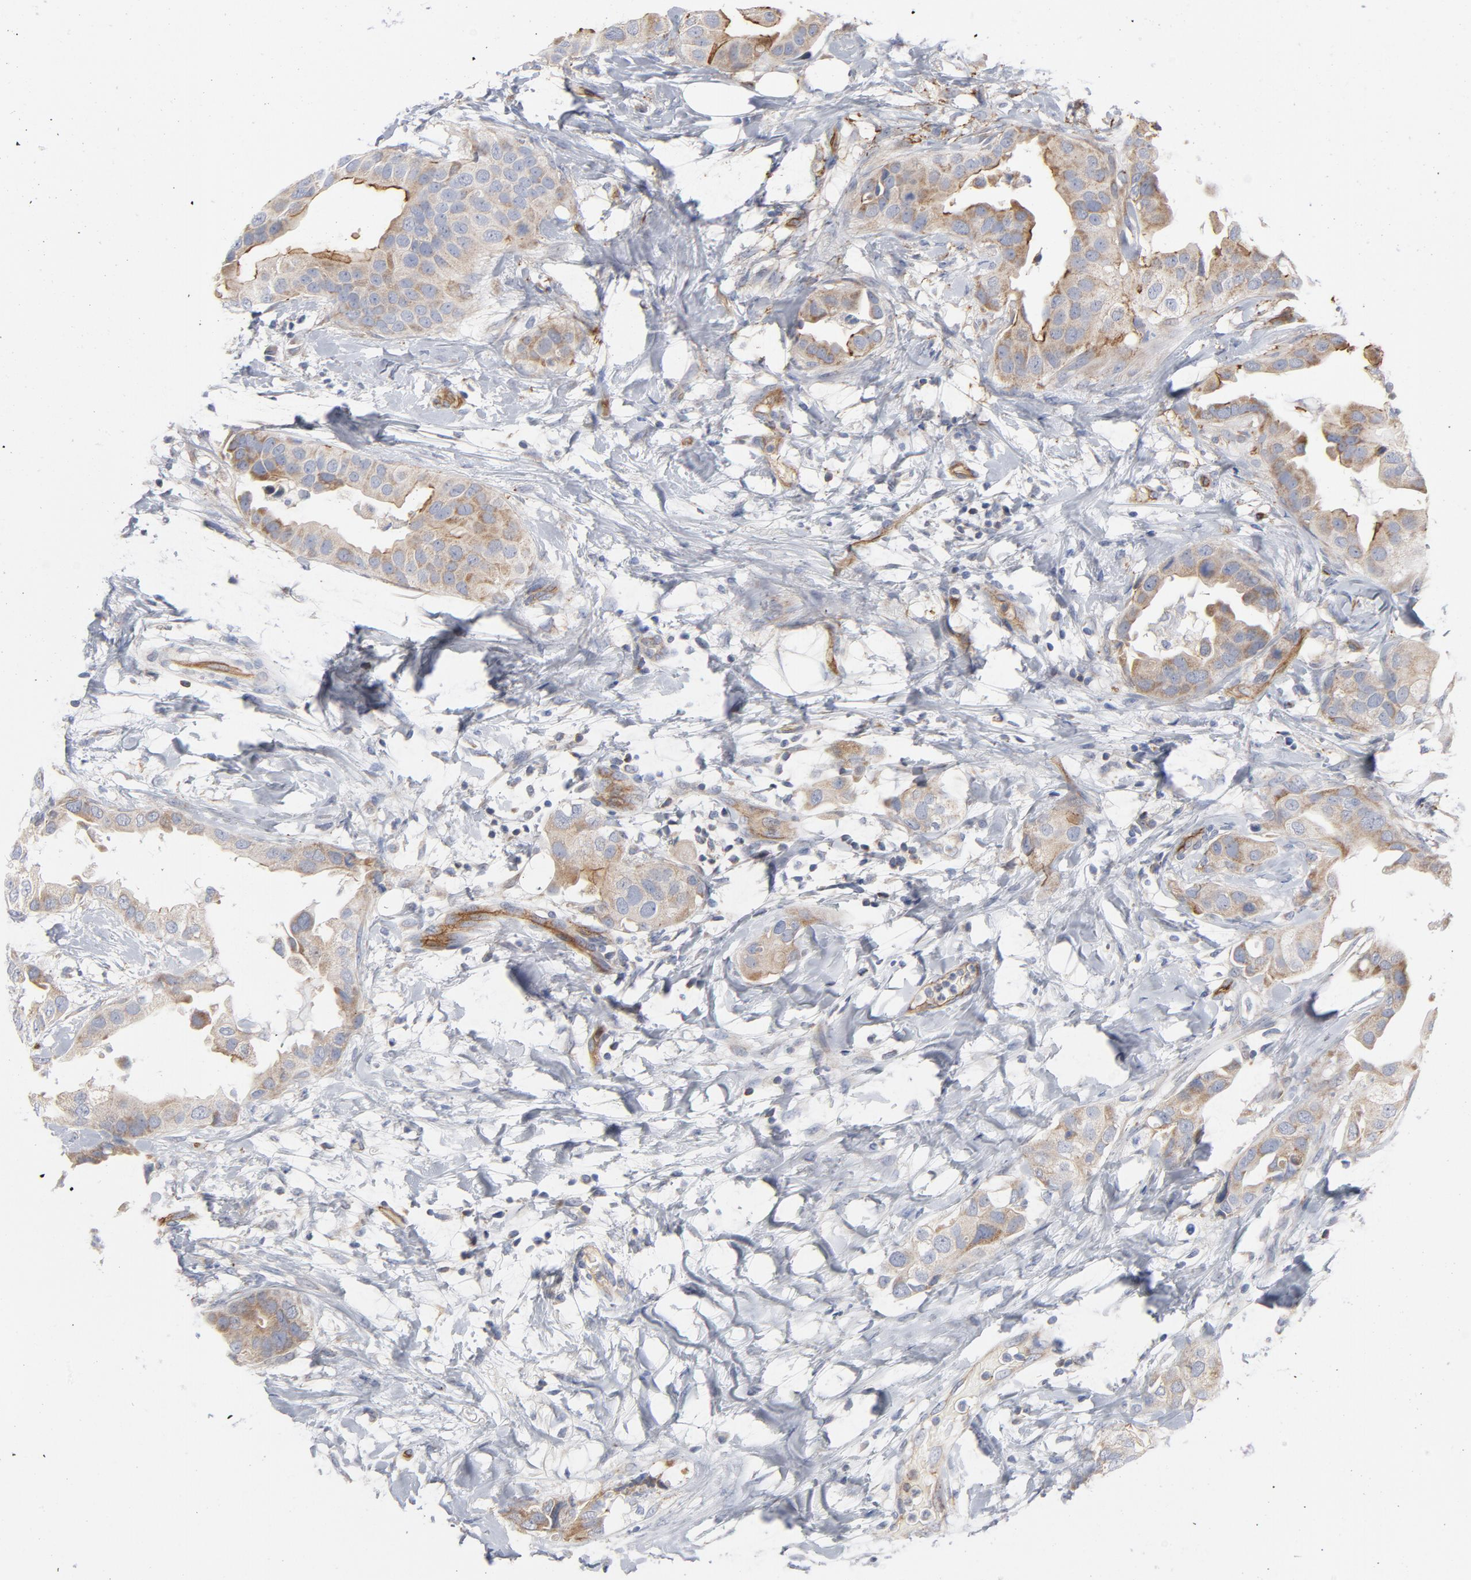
{"staining": {"intensity": "weak", "quantity": ">75%", "location": "cytoplasmic/membranous"}, "tissue": "breast cancer", "cell_type": "Tumor cells", "image_type": "cancer", "snomed": [{"axis": "morphology", "description": "Duct carcinoma"}, {"axis": "topography", "description": "Breast"}], "caption": "High-magnification brightfield microscopy of breast infiltrating ductal carcinoma stained with DAB (brown) and counterstained with hematoxylin (blue). tumor cells exhibit weak cytoplasmic/membranous positivity is present in about>75% of cells. (Stains: DAB (3,3'-diaminobenzidine) in brown, nuclei in blue, Microscopy: brightfield microscopy at high magnification).", "gene": "OXA1L", "patient": {"sex": "female", "age": 40}}